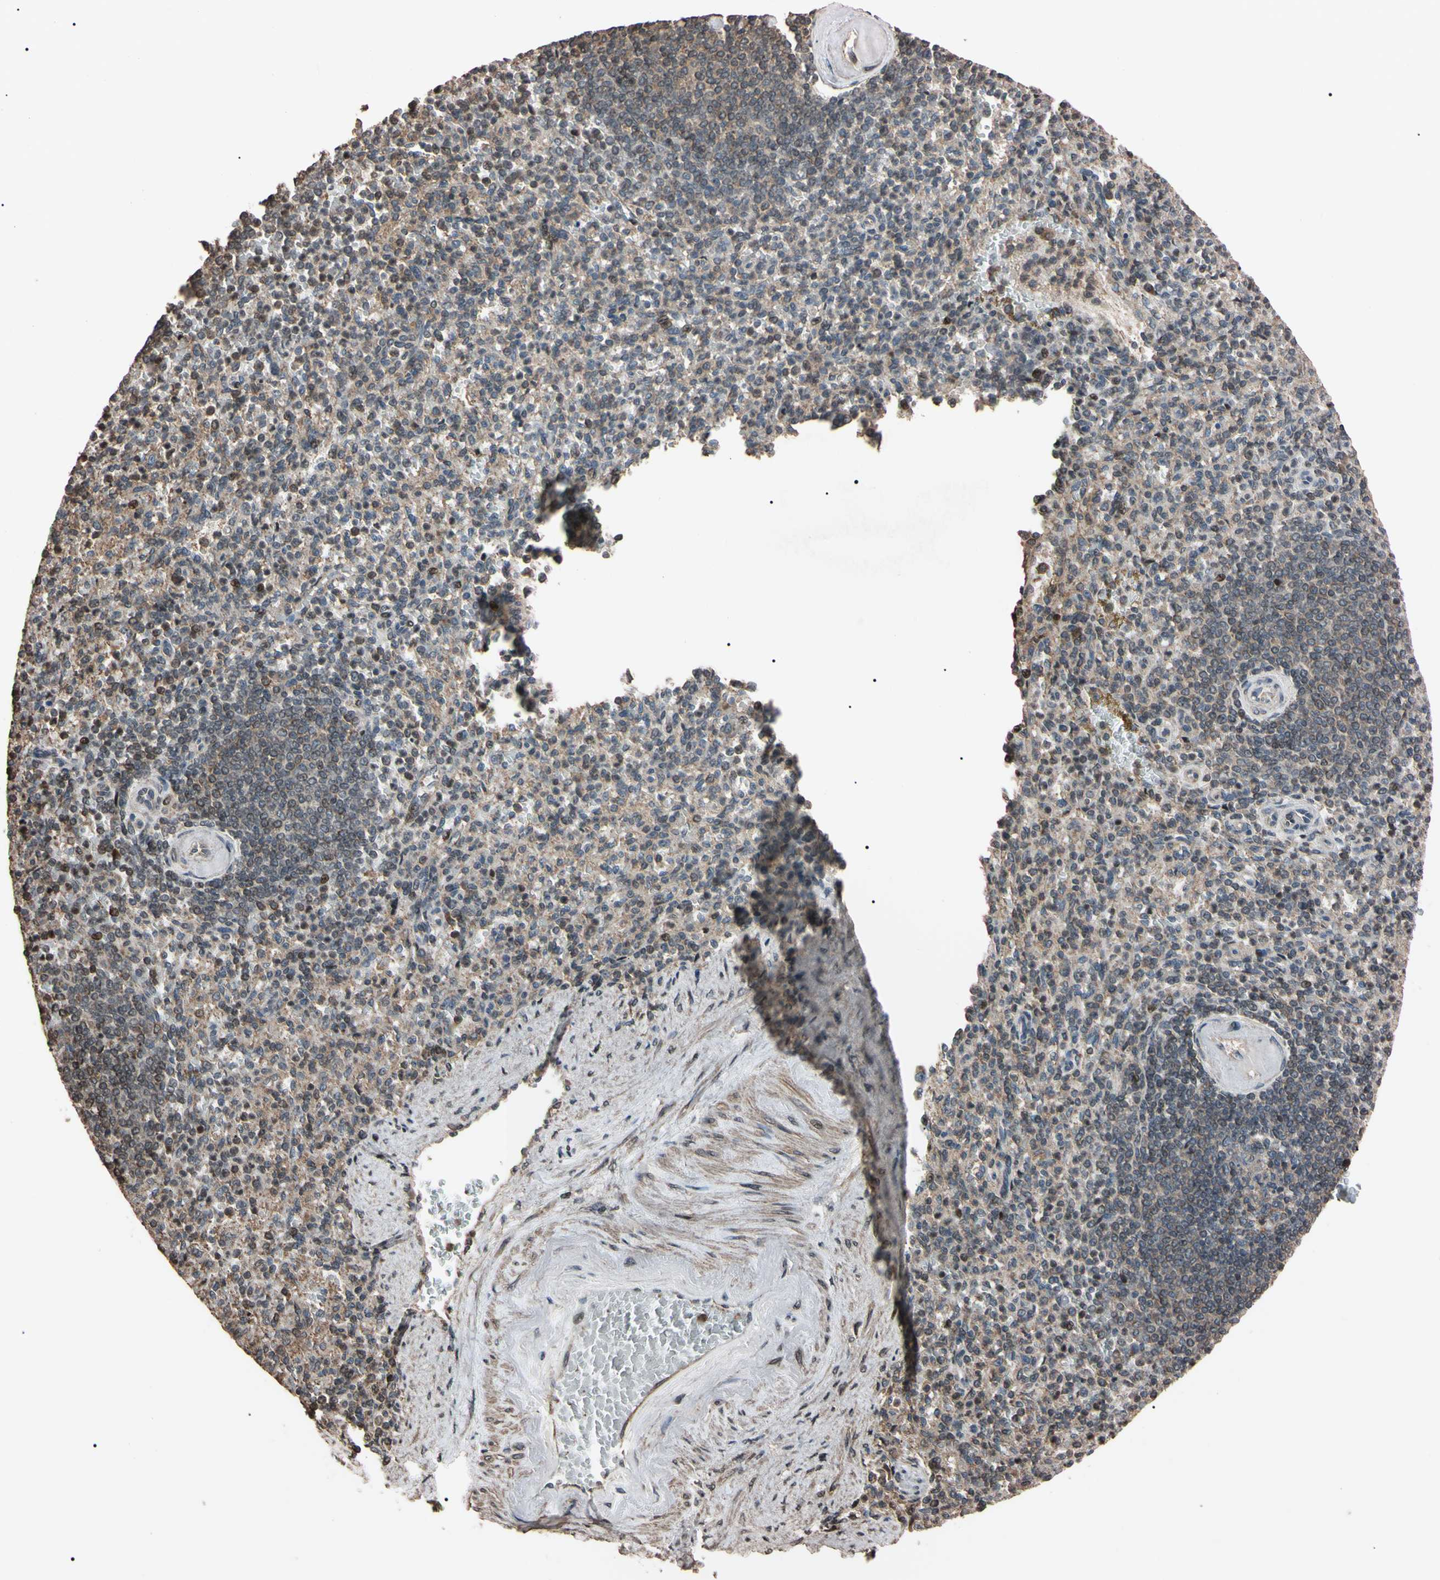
{"staining": {"intensity": "moderate", "quantity": "25%-75%", "location": "cytoplasmic/membranous,nuclear"}, "tissue": "spleen", "cell_type": "Cells in red pulp", "image_type": "normal", "snomed": [{"axis": "morphology", "description": "Normal tissue, NOS"}, {"axis": "topography", "description": "Spleen"}], "caption": "Immunohistochemical staining of benign human spleen shows 25%-75% levels of moderate cytoplasmic/membranous,nuclear protein staining in approximately 25%-75% of cells in red pulp.", "gene": "TNFRSF1A", "patient": {"sex": "female", "age": 74}}